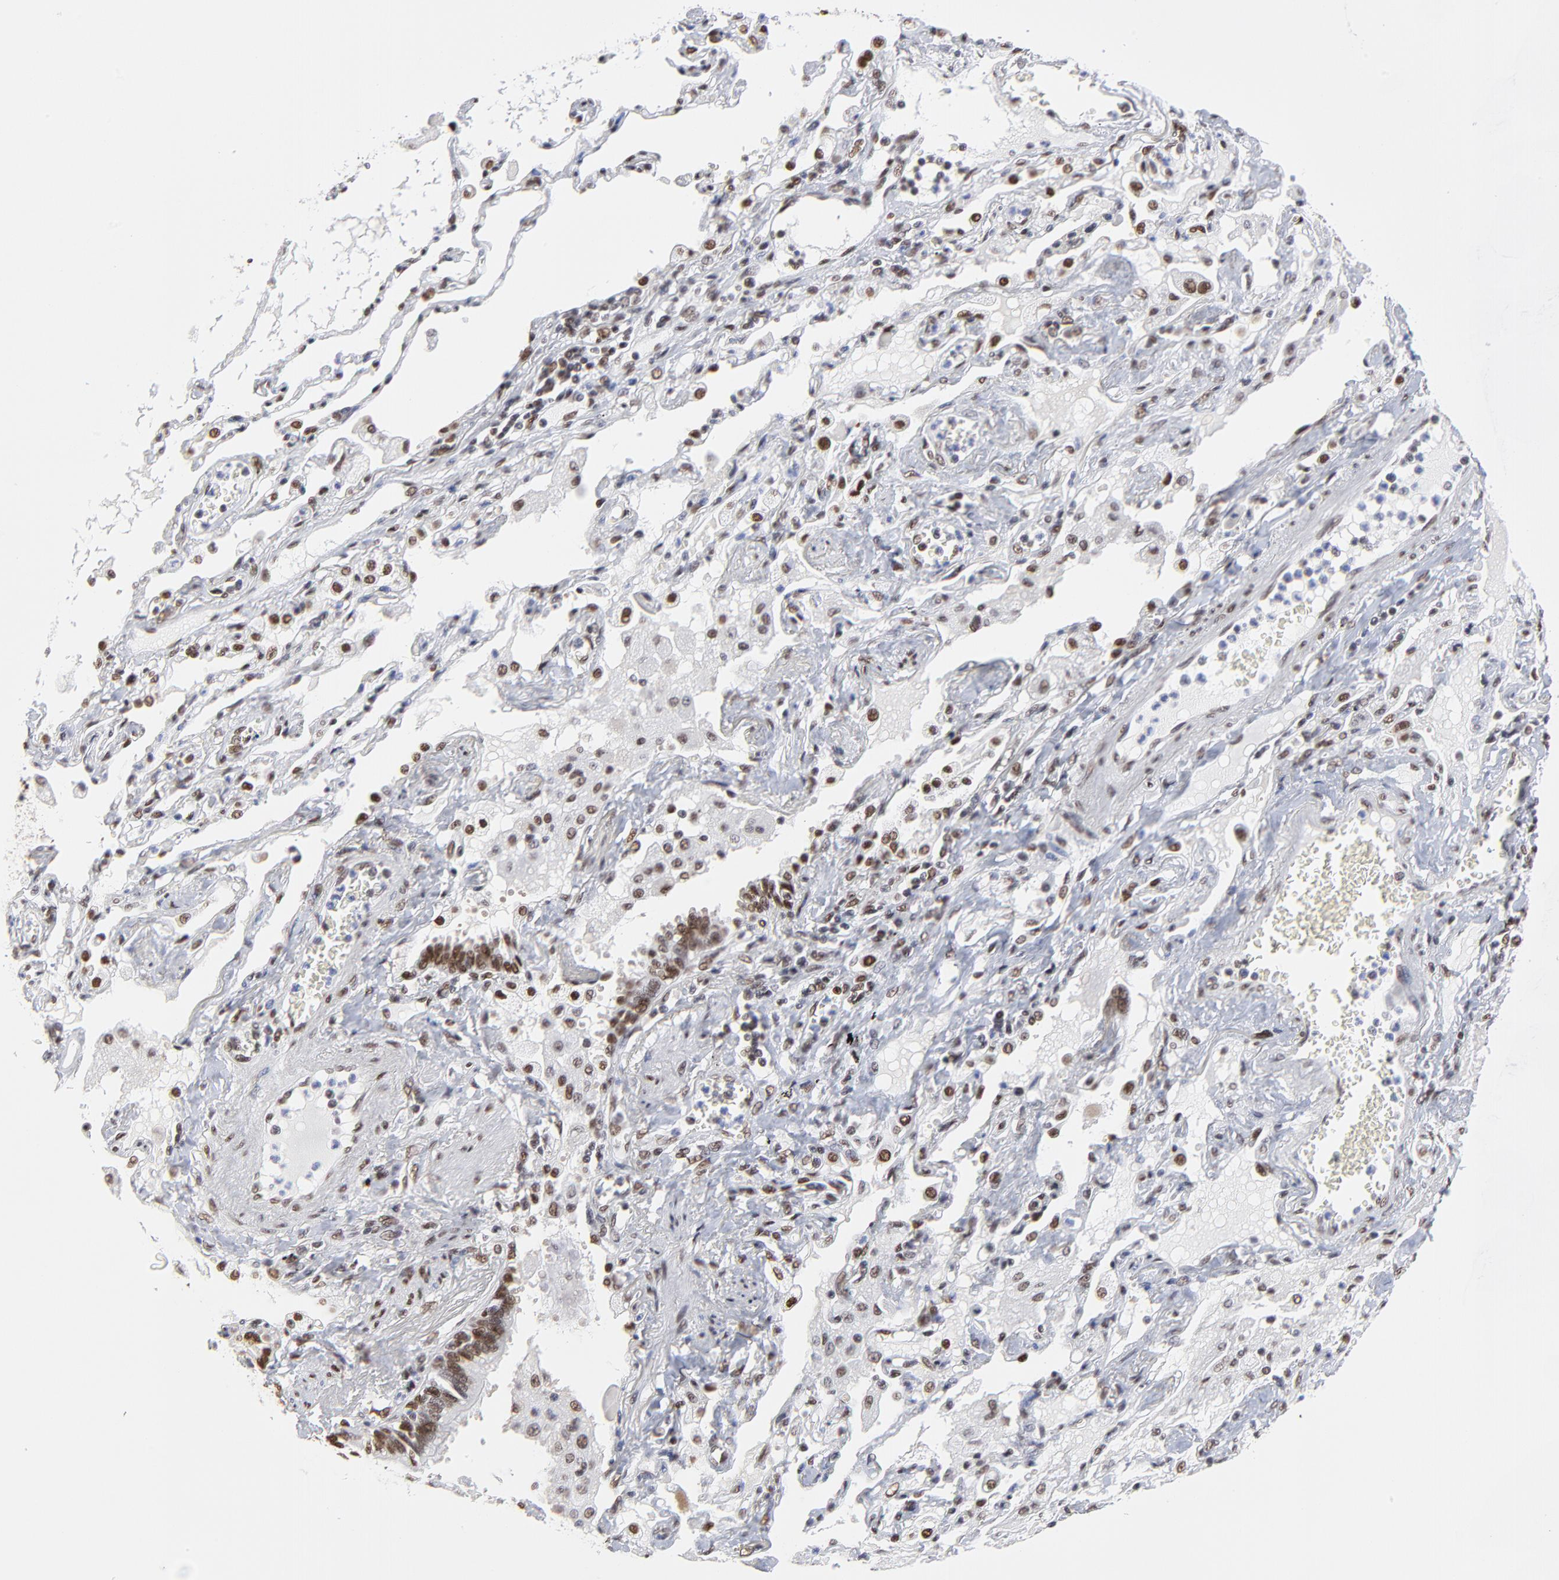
{"staining": {"intensity": "moderate", "quantity": "25%-75%", "location": "nuclear"}, "tissue": "lung cancer", "cell_type": "Tumor cells", "image_type": "cancer", "snomed": [{"axis": "morphology", "description": "Squamous cell carcinoma, NOS"}, {"axis": "topography", "description": "Lung"}], "caption": "Lung squamous cell carcinoma tissue demonstrates moderate nuclear expression in approximately 25%-75% of tumor cells", "gene": "ZMYM3", "patient": {"sex": "female", "age": 76}}